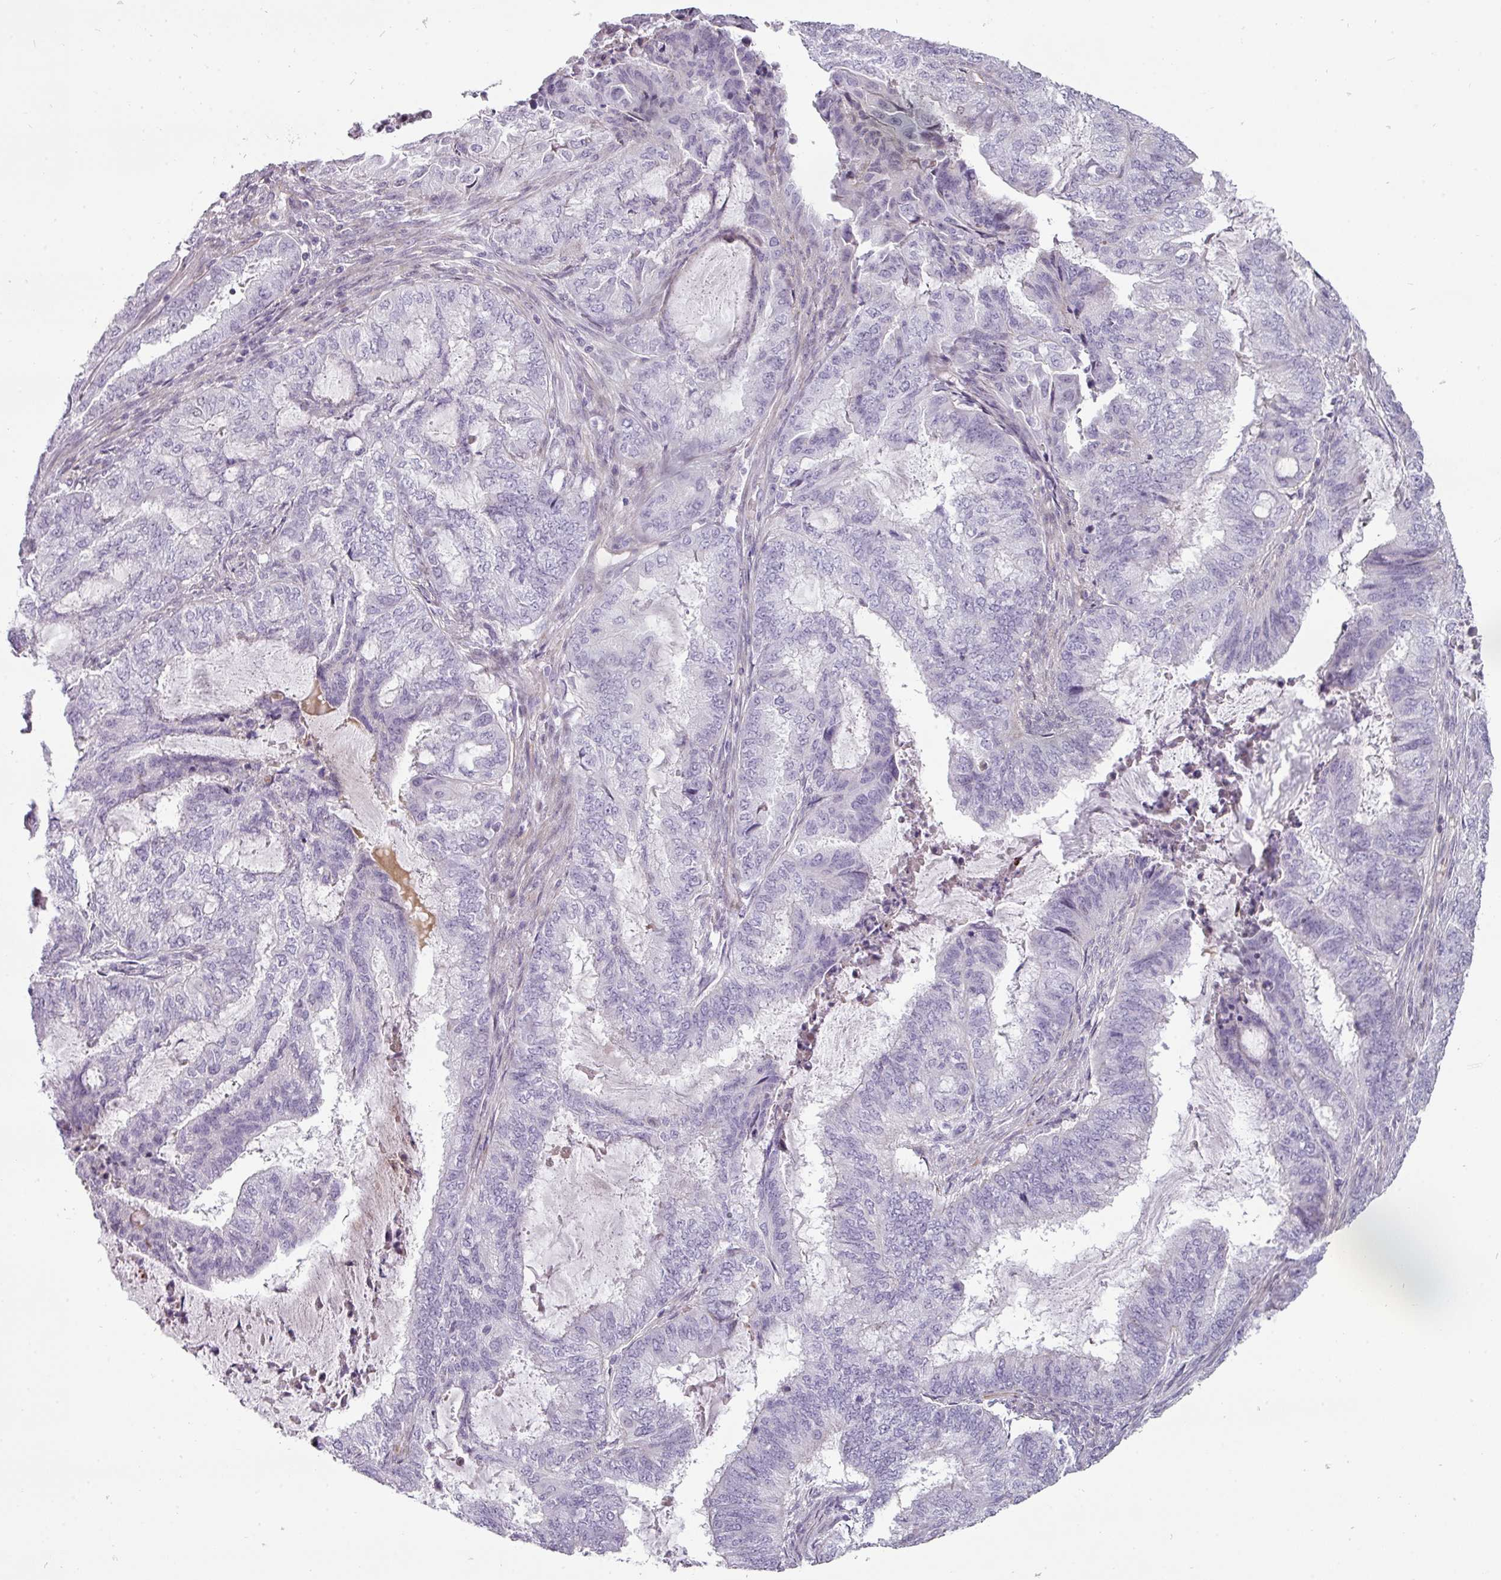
{"staining": {"intensity": "negative", "quantity": "none", "location": "none"}, "tissue": "endometrial cancer", "cell_type": "Tumor cells", "image_type": "cancer", "snomed": [{"axis": "morphology", "description": "Adenocarcinoma, NOS"}, {"axis": "topography", "description": "Endometrium"}], "caption": "This is an immunohistochemistry (IHC) image of endometrial cancer (adenocarcinoma). There is no positivity in tumor cells.", "gene": "CHRDL1", "patient": {"sex": "female", "age": 51}}